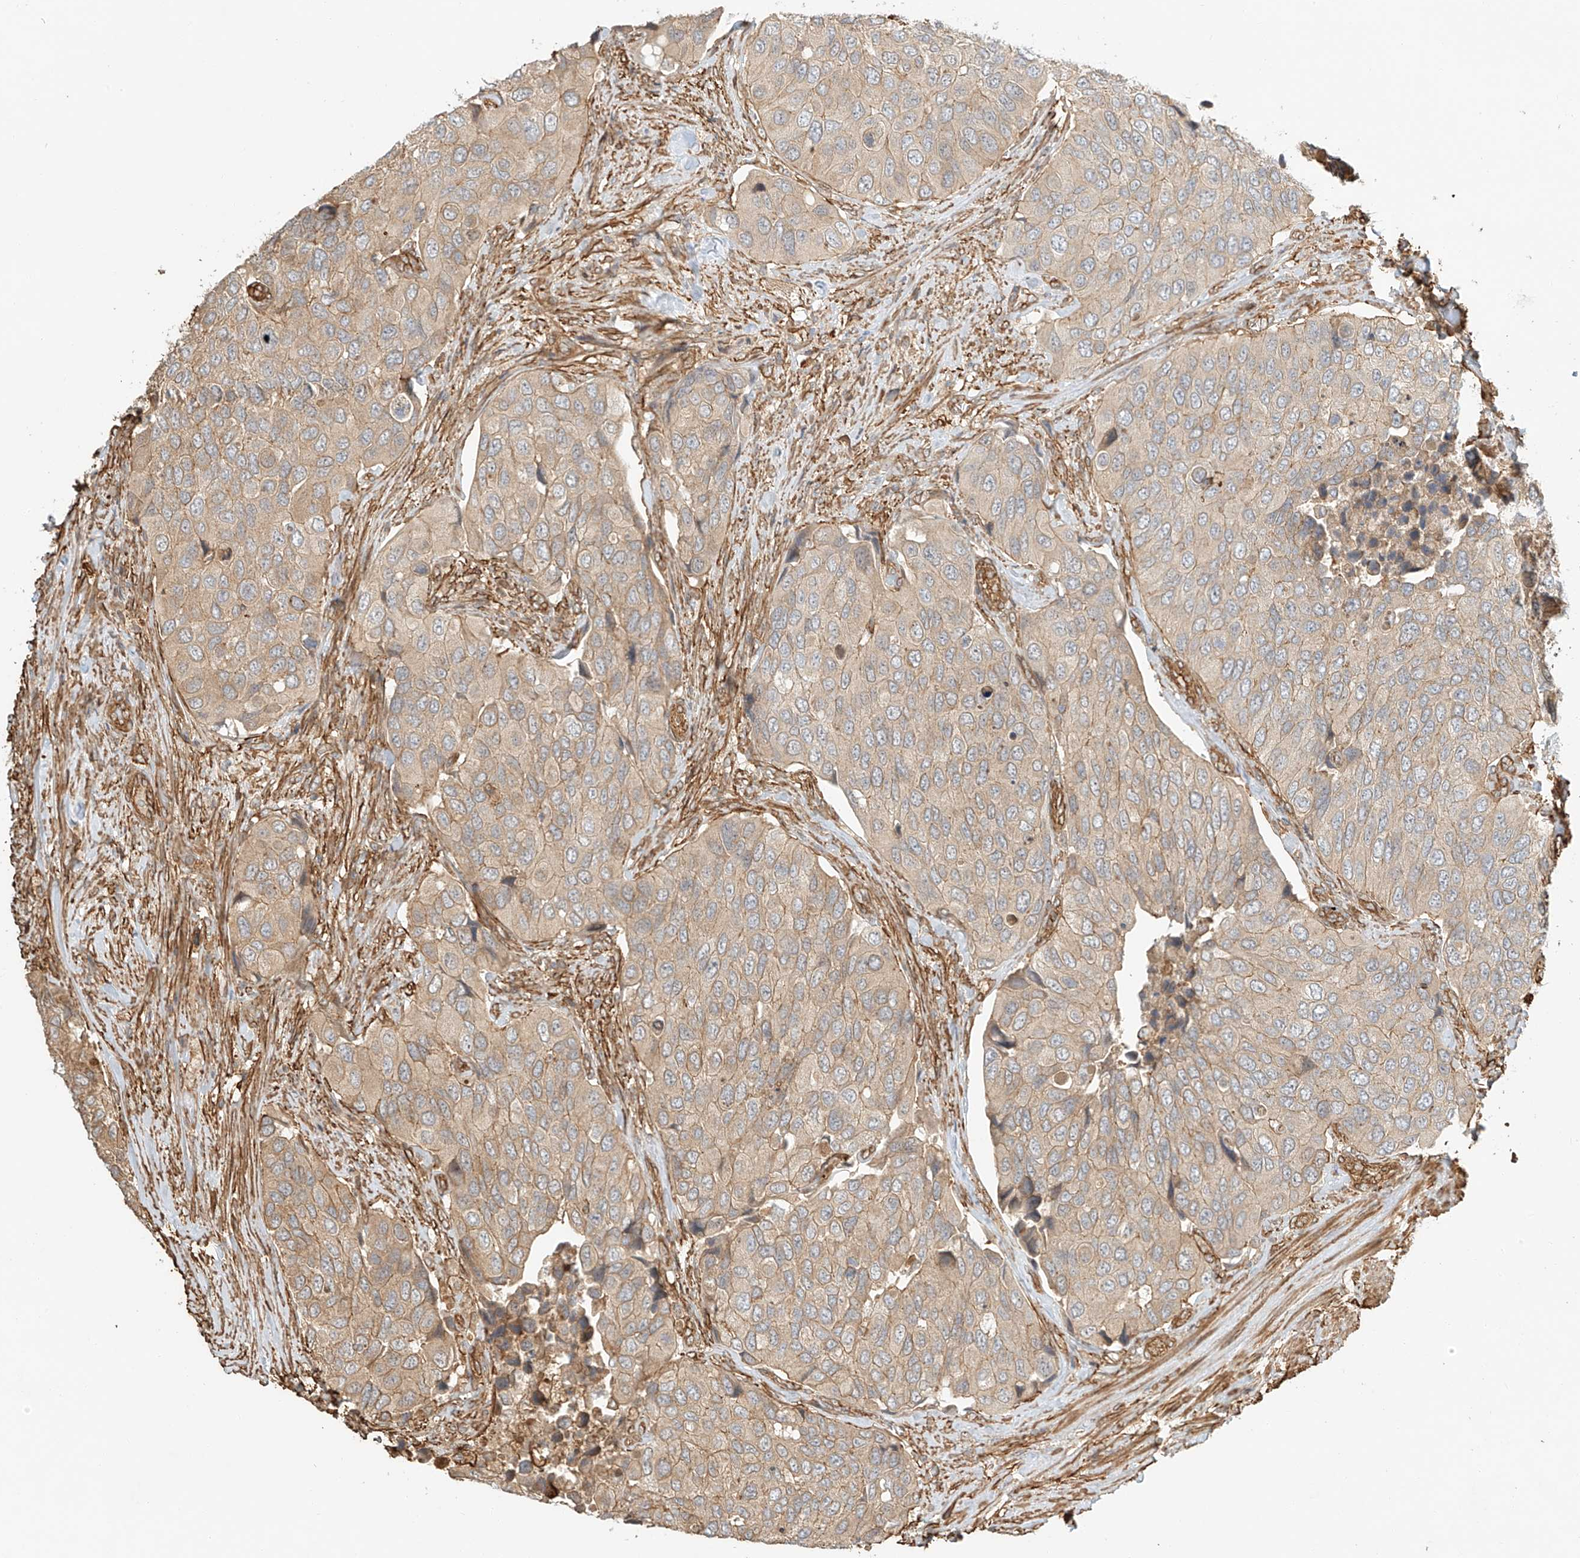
{"staining": {"intensity": "weak", "quantity": ">75%", "location": "cytoplasmic/membranous"}, "tissue": "urothelial cancer", "cell_type": "Tumor cells", "image_type": "cancer", "snomed": [{"axis": "morphology", "description": "Urothelial carcinoma, High grade"}, {"axis": "topography", "description": "Urinary bladder"}], "caption": "An immunohistochemistry micrograph of neoplastic tissue is shown. Protein staining in brown shows weak cytoplasmic/membranous positivity in urothelial carcinoma (high-grade) within tumor cells.", "gene": "CSMD3", "patient": {"sex": "male", "age": 74}}